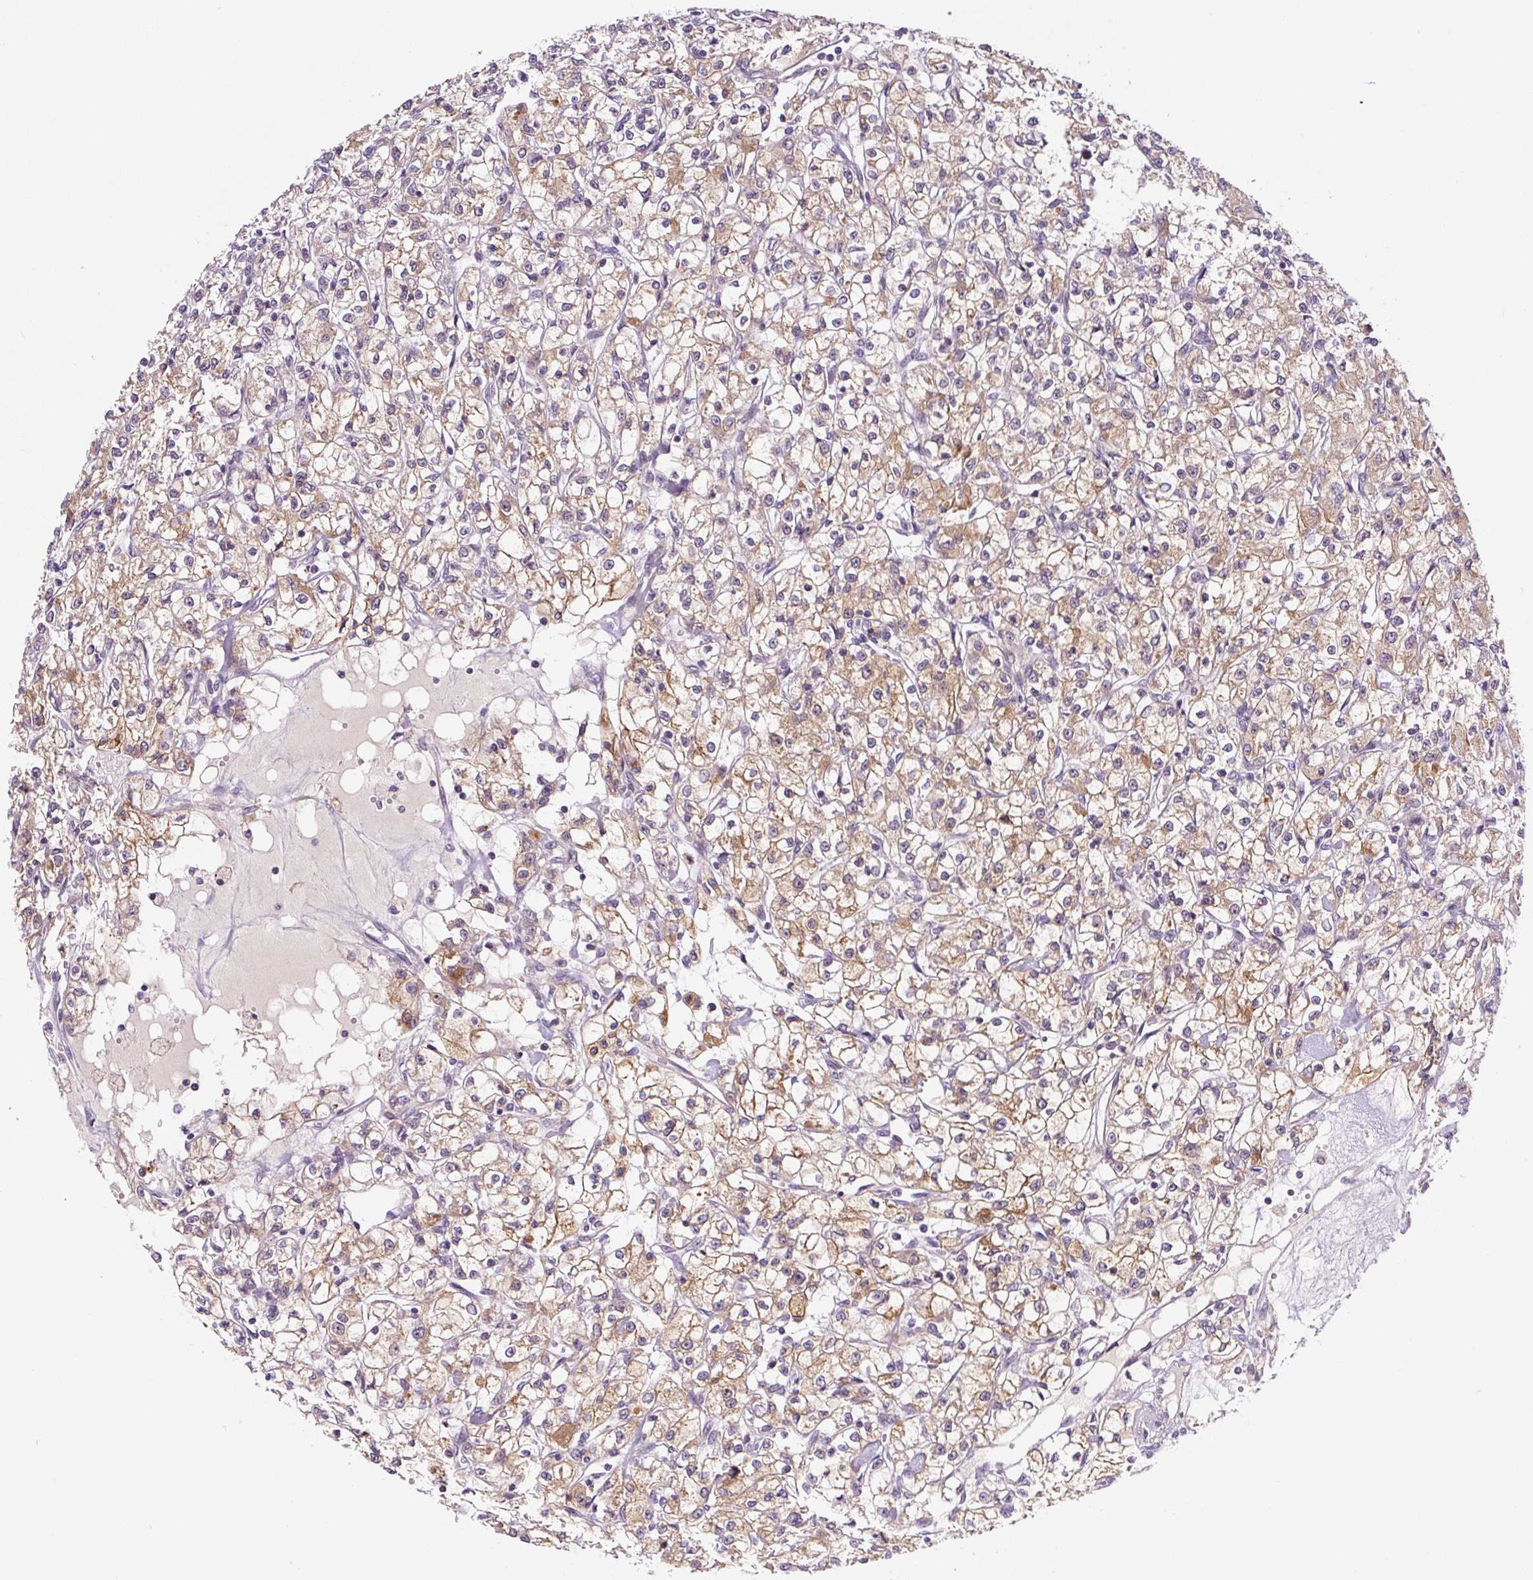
{"staining": {"intensity": "weak", "quantity": ">75%", "location": "cytoplasmic/membranous"}, "tissue": "renal cancer", "cell_type": "Tumor cells", "image_type": "cancer", "snomed": [{"axis": "morphology", "description": "Adenocarcinoma, NOS"}, {"axis": "topography", "description": "Kidney"}], "caption": "Protein staining of adenocarcinoma (renal) tissue reveals weak cytoplasmic/membranous expression in about >75% of tumor cells.", "gene": "PRKAA2", "patient": {"sex": "female", "age": 59}}